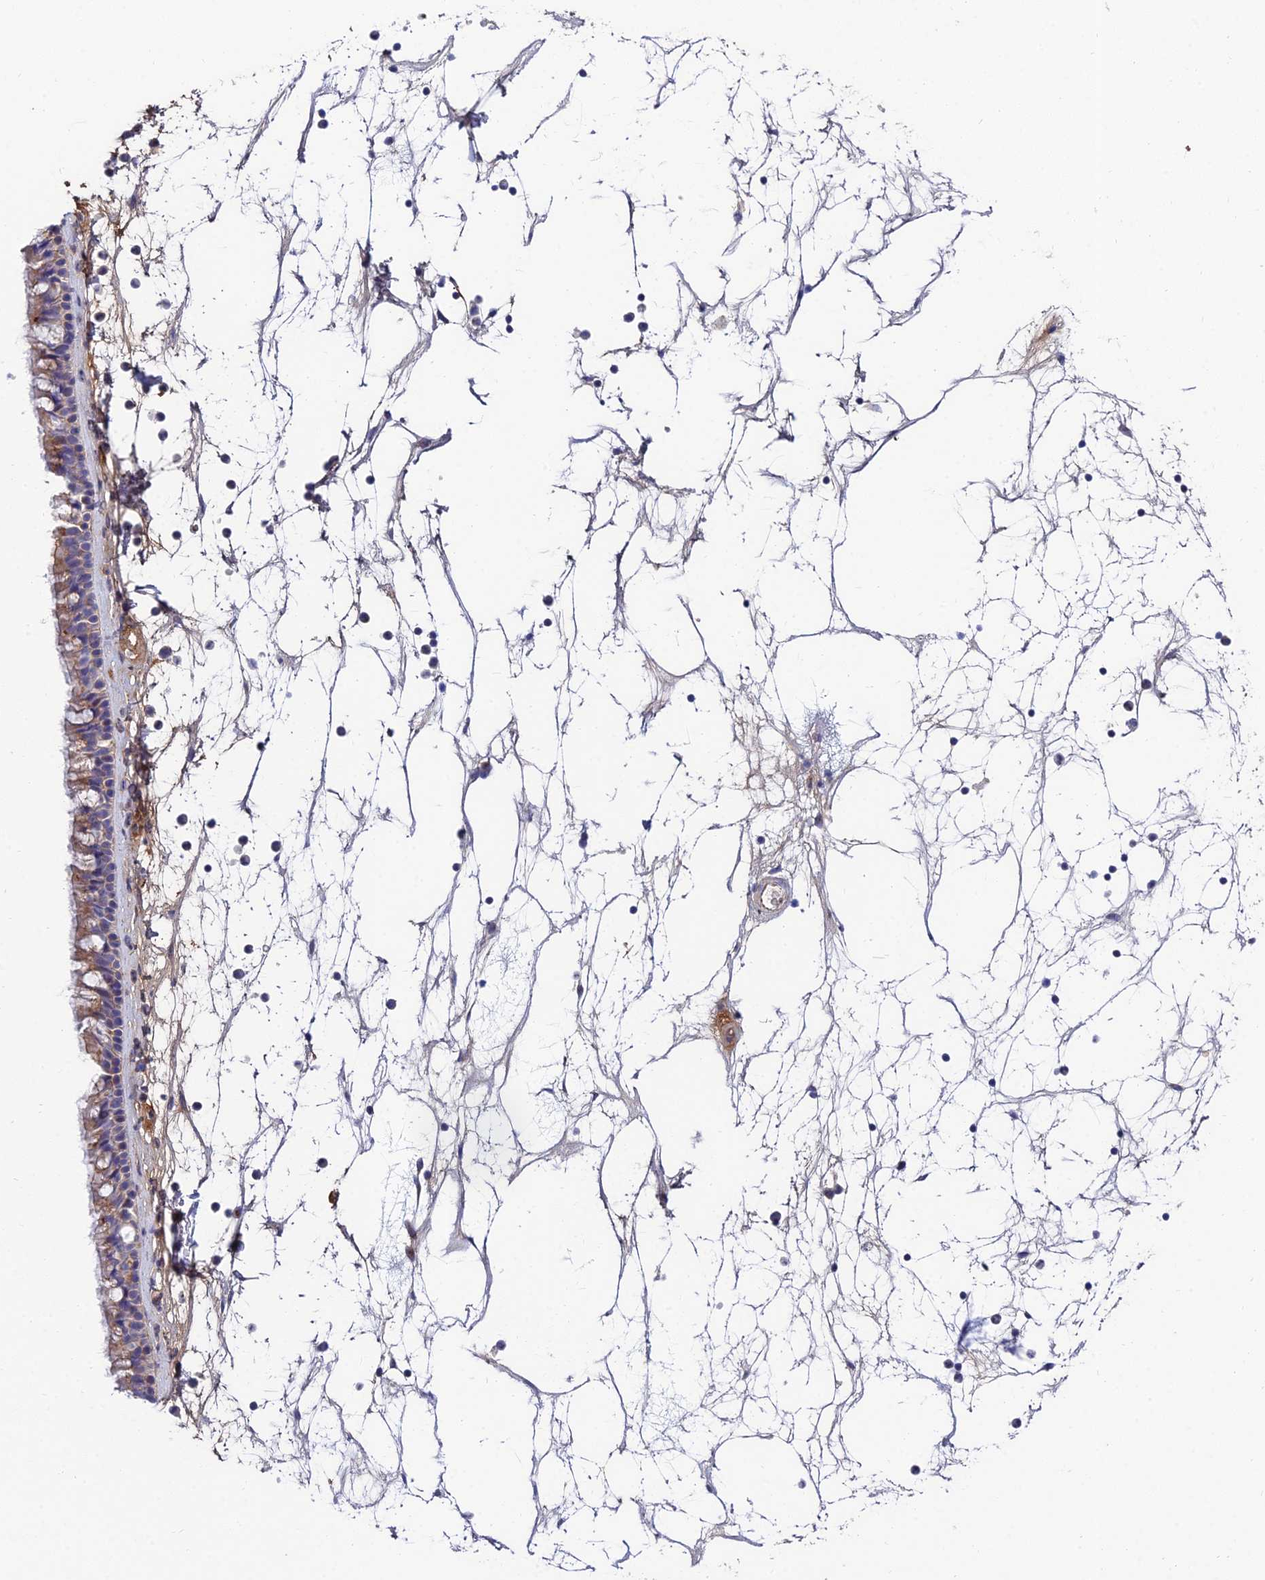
{"staining": {"intensity": "moderate", "quantity": "25%-75%", "location": "cytoplasmic/membranous"}, "tissue": "nasopharynx", "cell_type": "Respiratory epithelial cells", "image_type": "normal", "snomed": [{"axis": "morphology", "description": "Normal tissue, NOS"}, {"axis": "topography", "description": "Nasopharynx"}], "caption": "The photomicrograph displays staining of unremarkable nasopharynx, revealing moderate cytoplasmic/membranous protein positivity (brown color) within respiratory epithelial cells. The staining was performed using DAB (3,3'-diaminobenzidine) to visualize the protein expression in brown, while the nuclei were stained in blue with hematoxylin (Magnification: 20x).", "gene": "ADGRF3", "patient": {"sex": "male", "age": 64}}